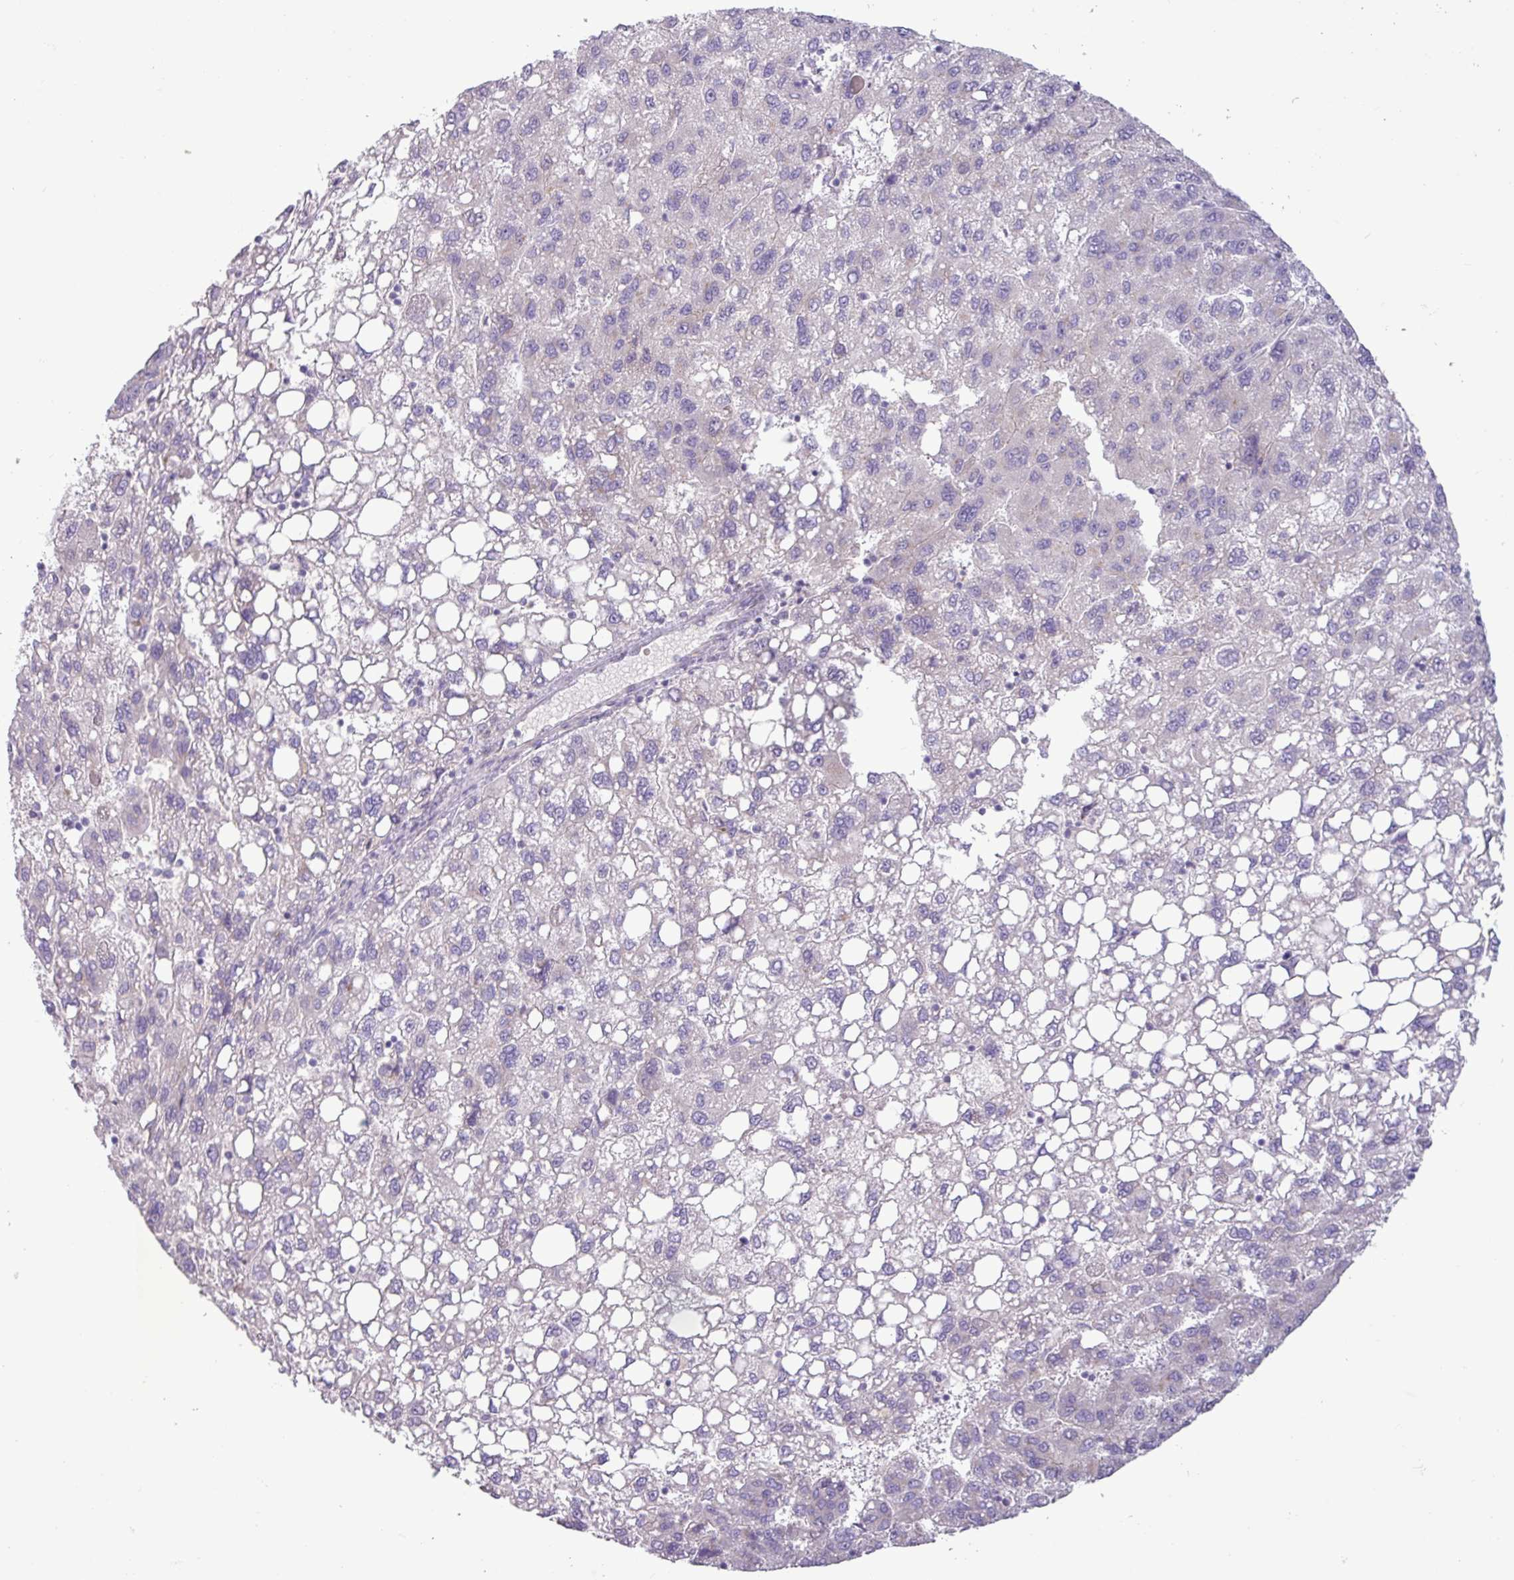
{"staining": {"intensity": "negative", "quantity": "none", "location": "none"}, "tissue": "liver cancer", "cell_type": "Tumor cells", "image_type": "cancer", "snomed": [{"axis": "morphology", "description": "Carcinoma, Hepatocellular, NOS"}, {"axis": "topography", "description": "Liver"}], "caption": "This is an immunohistochemistry image of human liver cancer (hepatocellular carcinoma). There is no expression in tumor cells.", "gene": "STIMATE", "patient": {"sex": "female", "age": 82}}